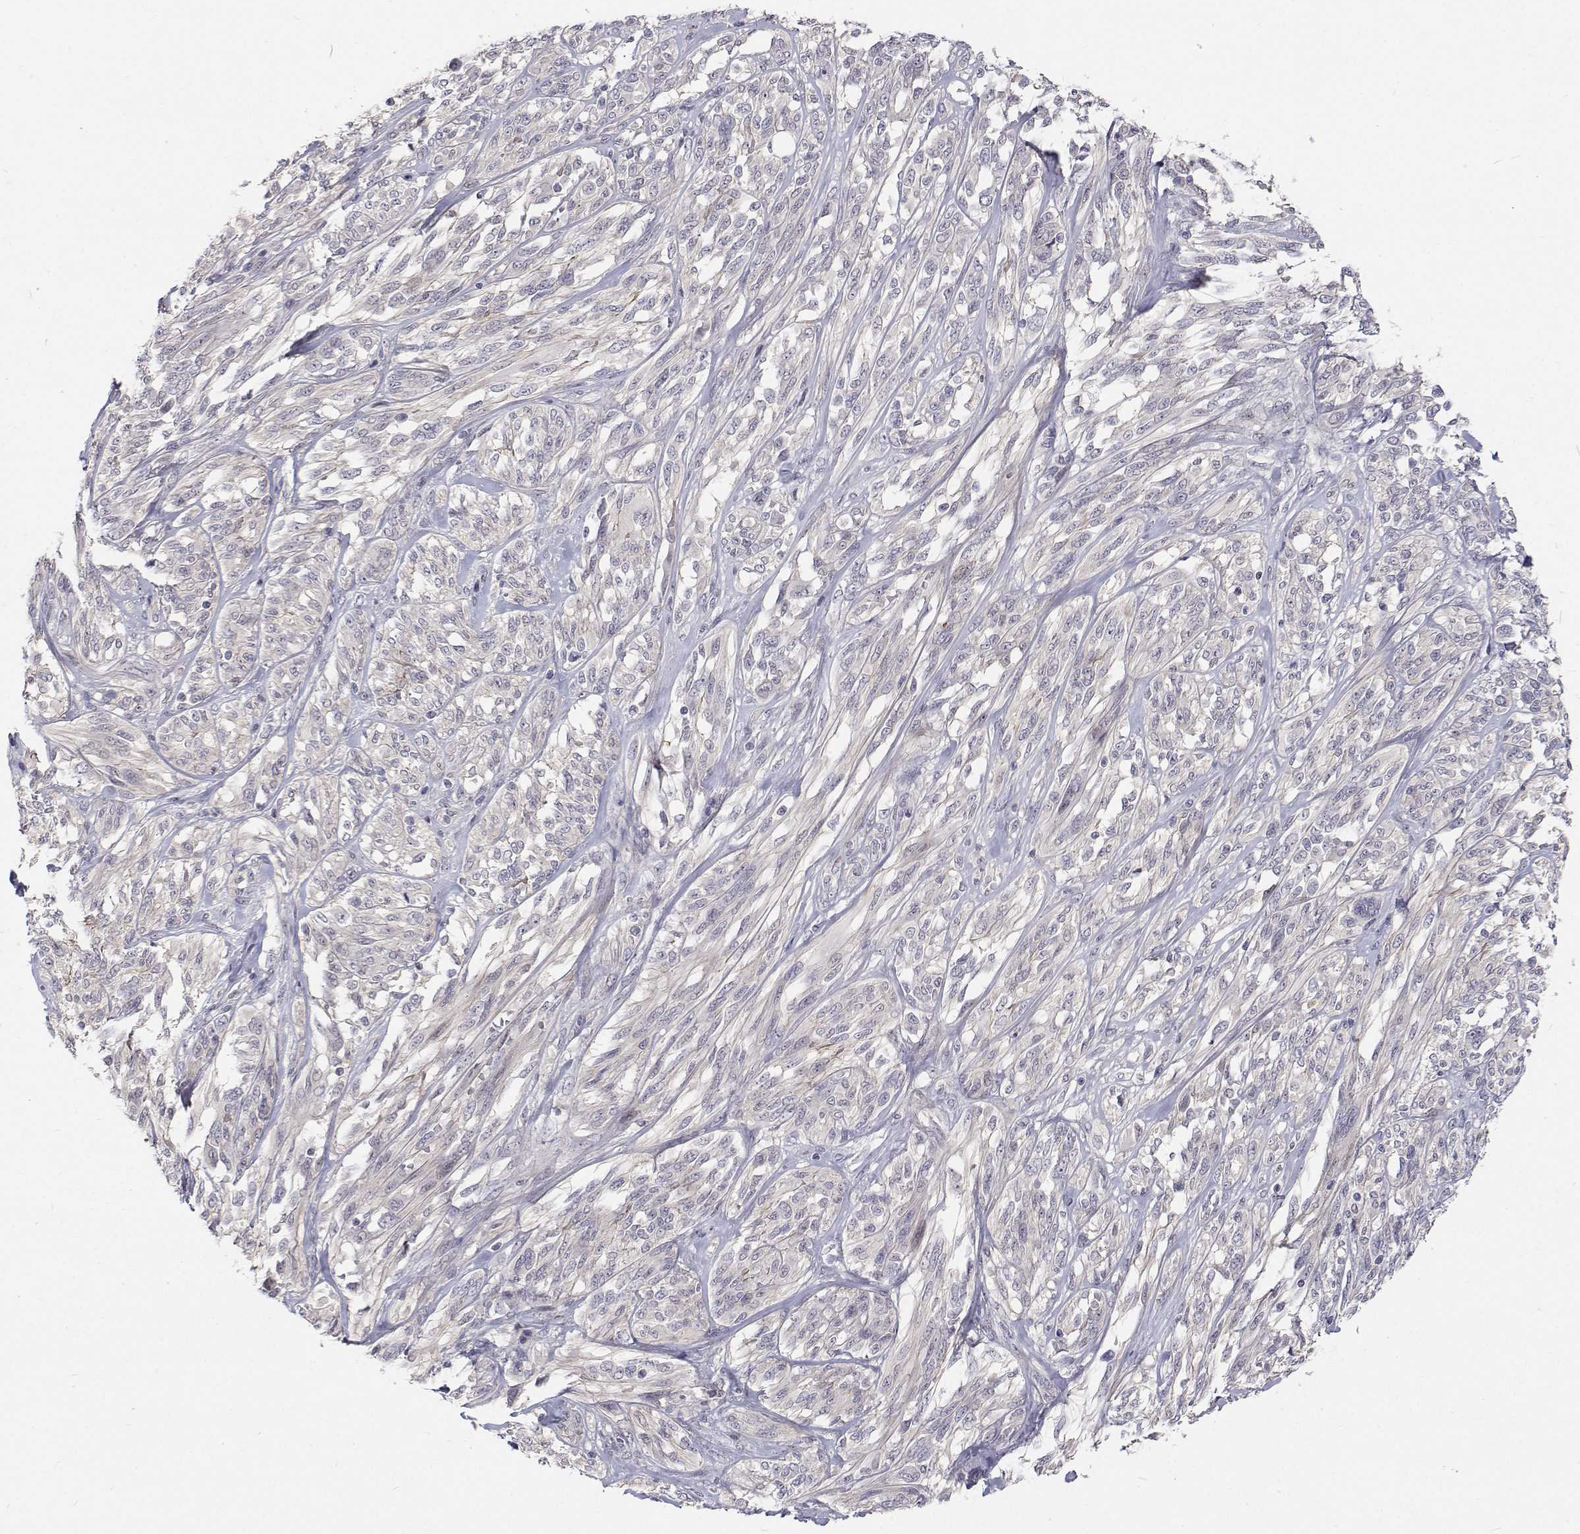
{"staining": {"intensity": "negative", "quantity": "none", "location": "none"}, "tissue": "melanoma", "cell_type": "Tumor cells", "image_type": "cancer", "snomed": [{"axis": "morphology", "description": "Malignant melanoma, NOS"}, {"axis": "topography", "description": "Skin"}], "caption": "Malignant melanoma stained for a protein using immunohistochemistry reveals no positivity tumor cells.", "gene": "MYPN", "patient": {"sex": "female", "age": 91}}